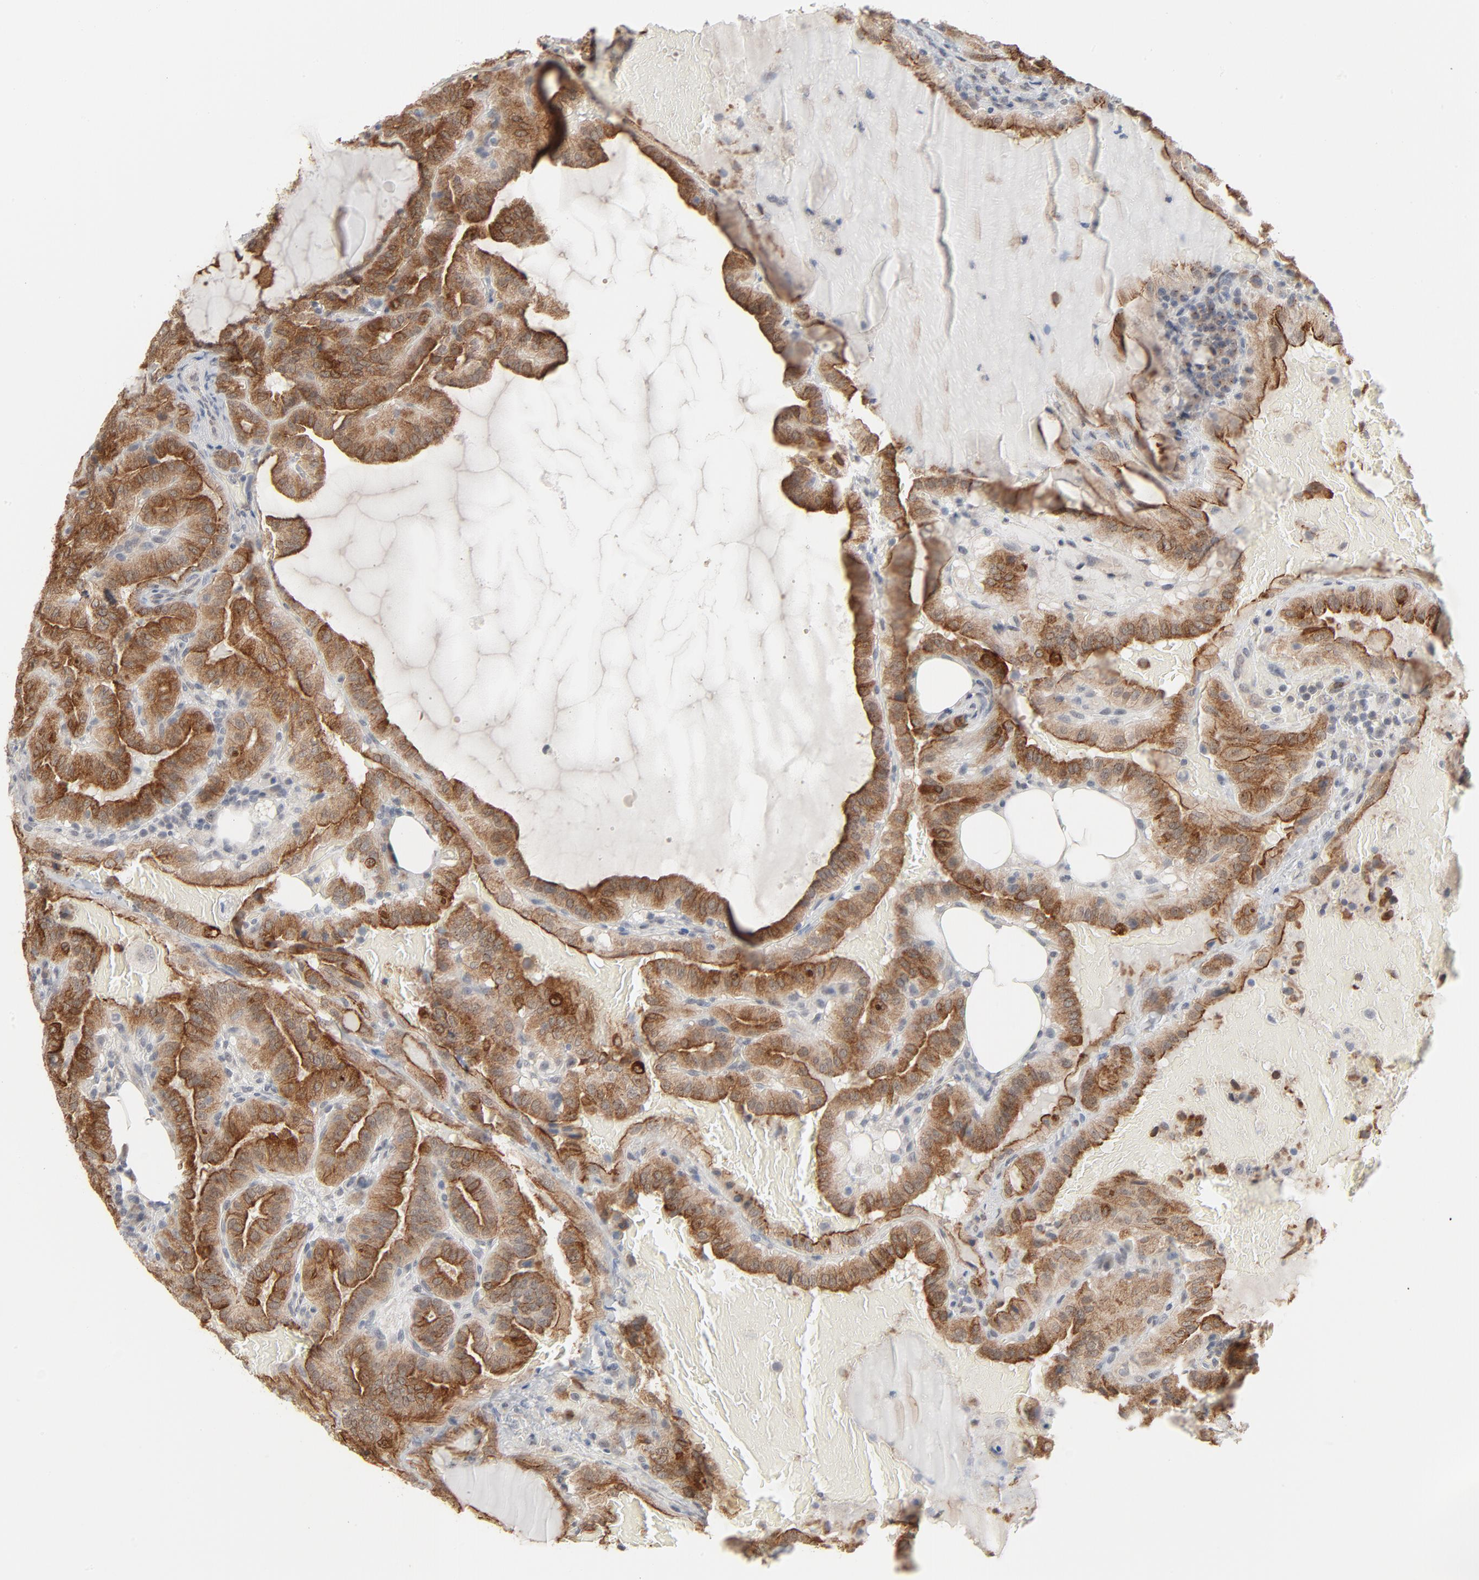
{"staining": {"intensity": "strong", "quantity": ">75%", "location": "cytoplasmic/membranous"}, "tissue": "thyroid cancer", "cell_type": "Tumor cells", "image_type": "cancer", "snomed": [{"axis": "morphology", "description": "Papillary adenocarcinoma, NOS"}, {"axis": "topography", "description": "Thyroid gland"}], "caption": "This is an image of IHC staining of papillary adenocarcinoma (thyroid), which shows strong expression in the cytoplasmic/membranous of tumor cells.", "gene": "ITPR3", "patient": {"sex": "male", "age": 77}}